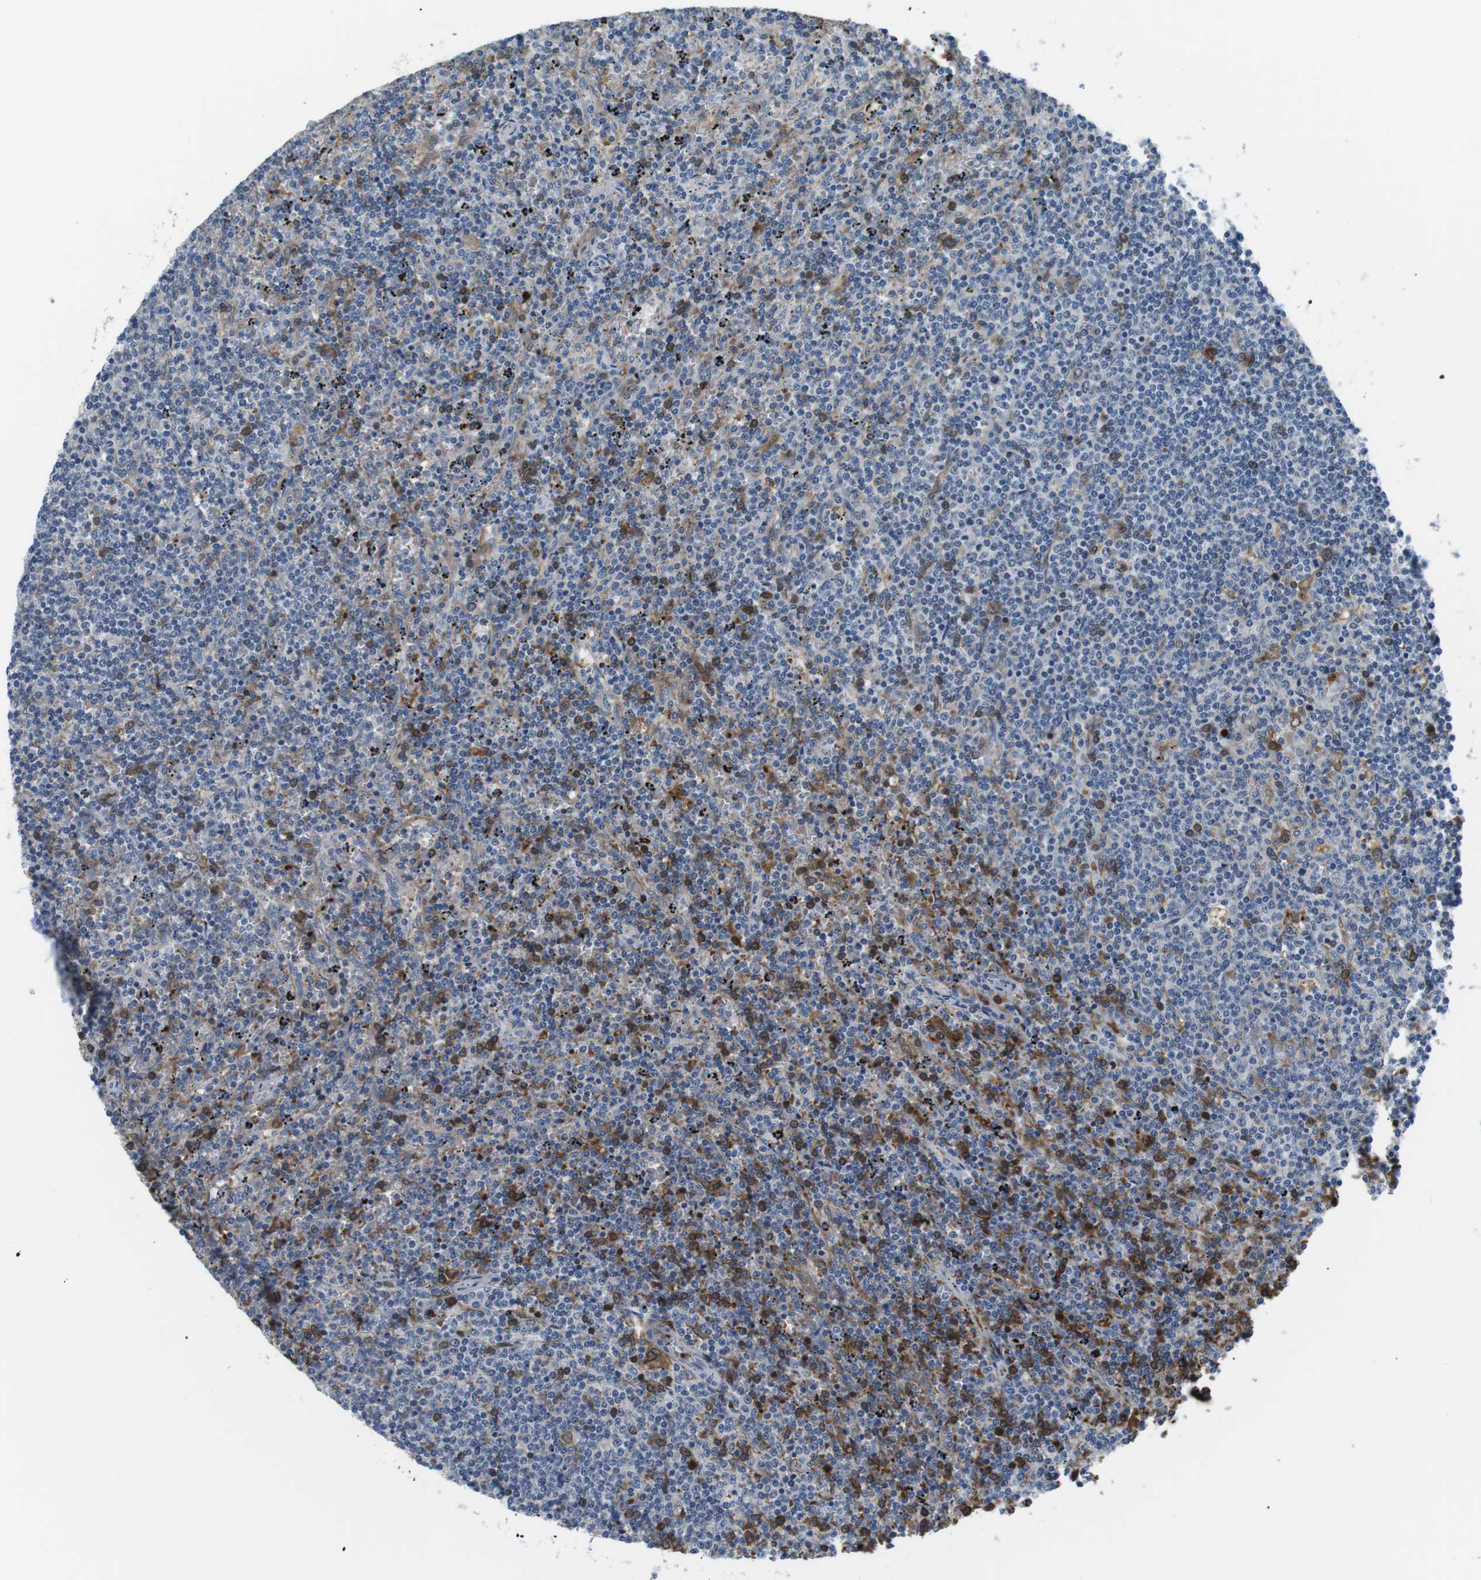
{"staining": {"intensity": "moderate", "quantity": "25%-75%", "location": "cytoplasmic/membranous"}, "tissue": "lymphoma", "cell_type": "Tumor cells", "image_type": "cancer", "snomed": [{"axis": "morphology", "description": "Malignant lymphoma, non-Hodgkin's type, Low grade"}, {"axis": "topography", "description": "Spleen"}], "caption": "DAB immunohistochemical staining of lymphoma demonstrates moderate cytoplasmic/membranous protein staining in about 25%-75% of tumor cells.", "gene": "WSCD1", "patient": {"sex": "female", "age": 50}}